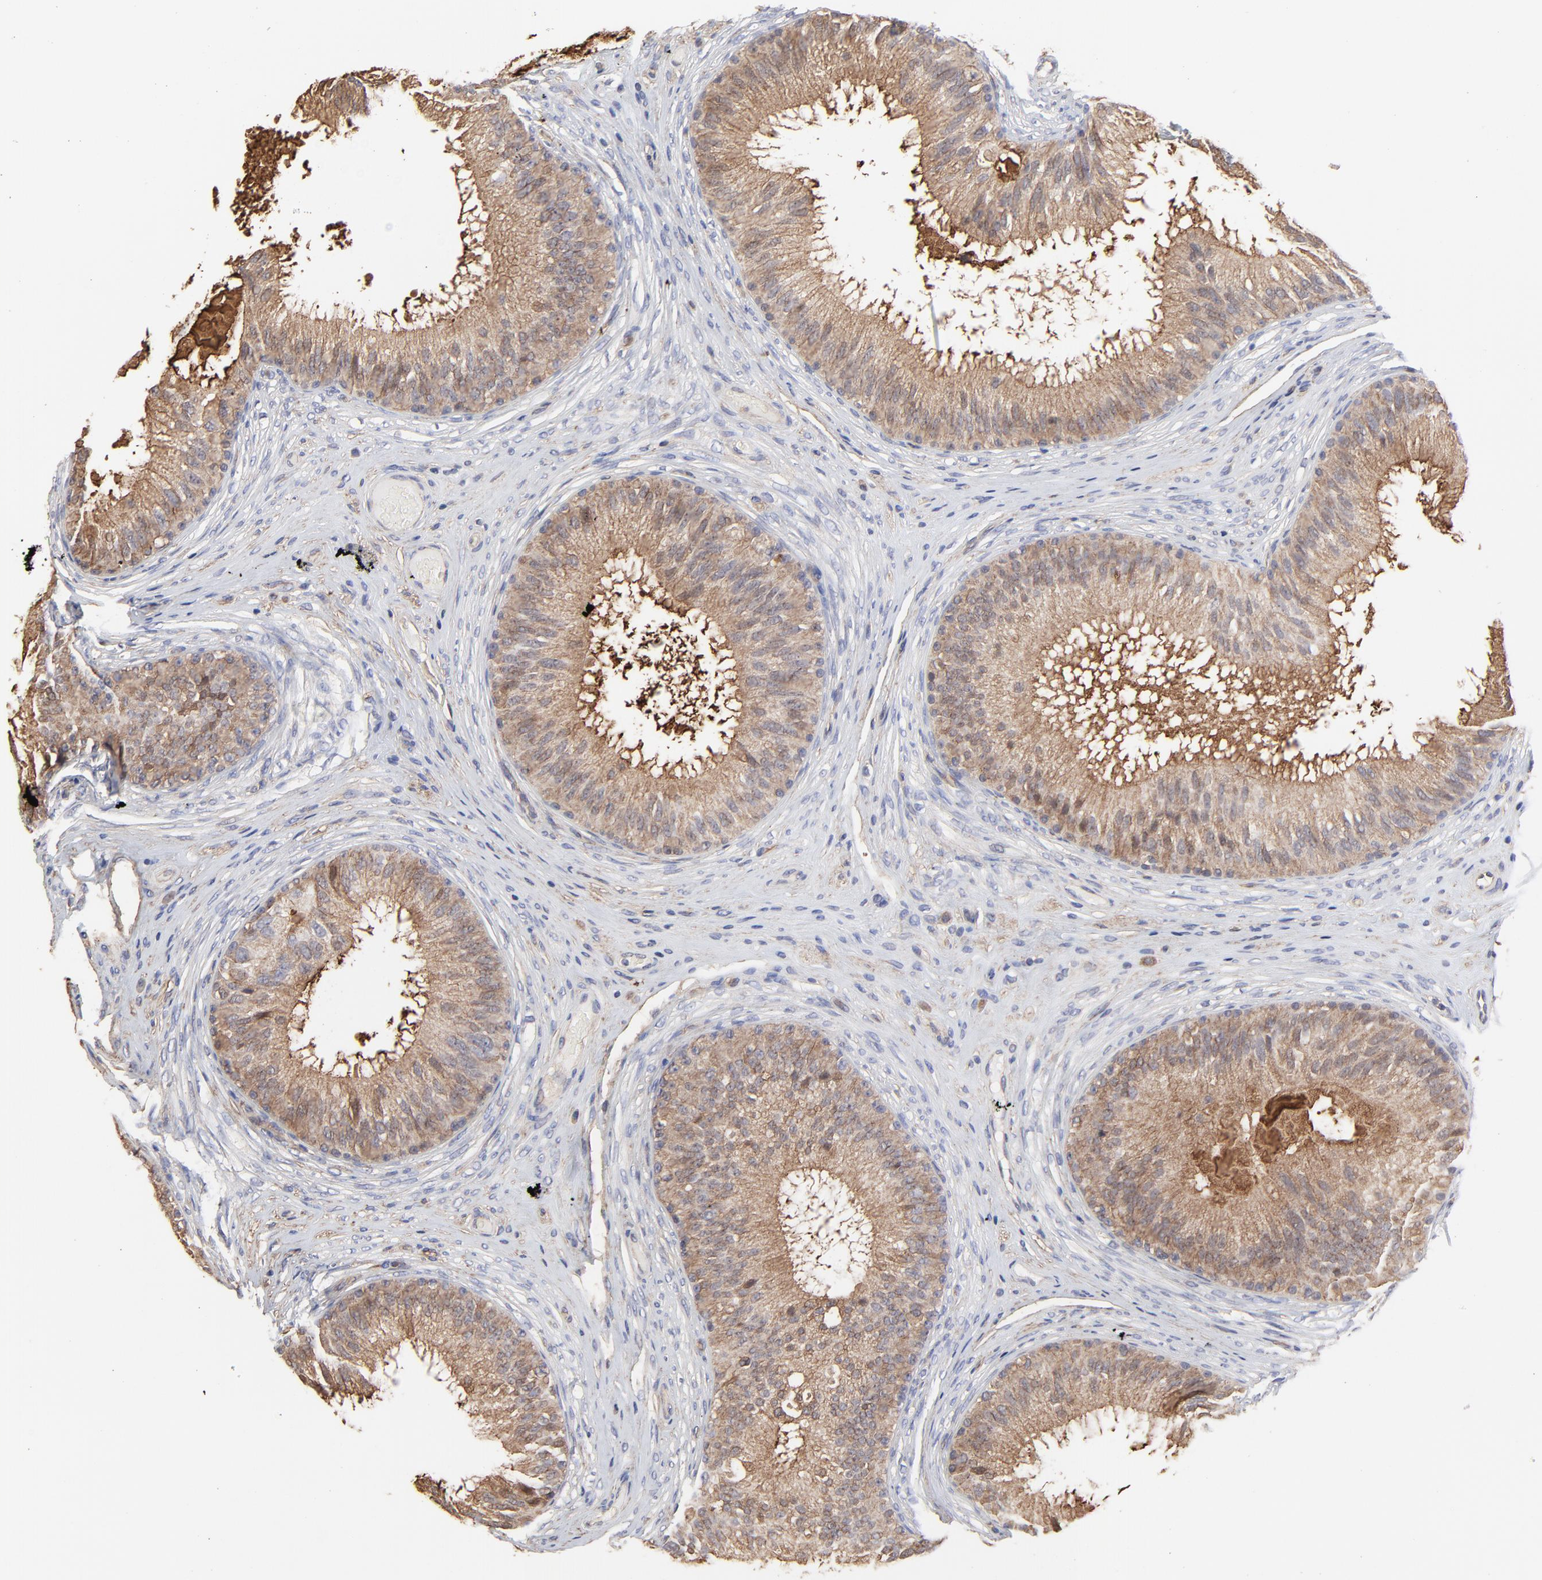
{"staining": {"intensity": "moderate", "quantity": ">75%", "location": "cytoplasmic/membranous"}, "tissue": "epididymis", "cell_type": "Glandular cells", "image_type": "normal", "snomed": [{"axis": "morphology", "description": "Normal tissue, NOS"}, {"axis": "topography", "description": "Epididymis"}], "caption": "Immunohistochemical staining of benign human epididymis exhibits medium levels of moderate cytoplasmic/membranous expression in about >75% of glandular cells. The staining was performed using DAB (3,3'-diaminobenzidine), with brown indicating positive protein expression. Nuclei are stained blue with hematoxylin.", "gene": "ARMT1", "patient": {"sex": "male", "age": 32}}